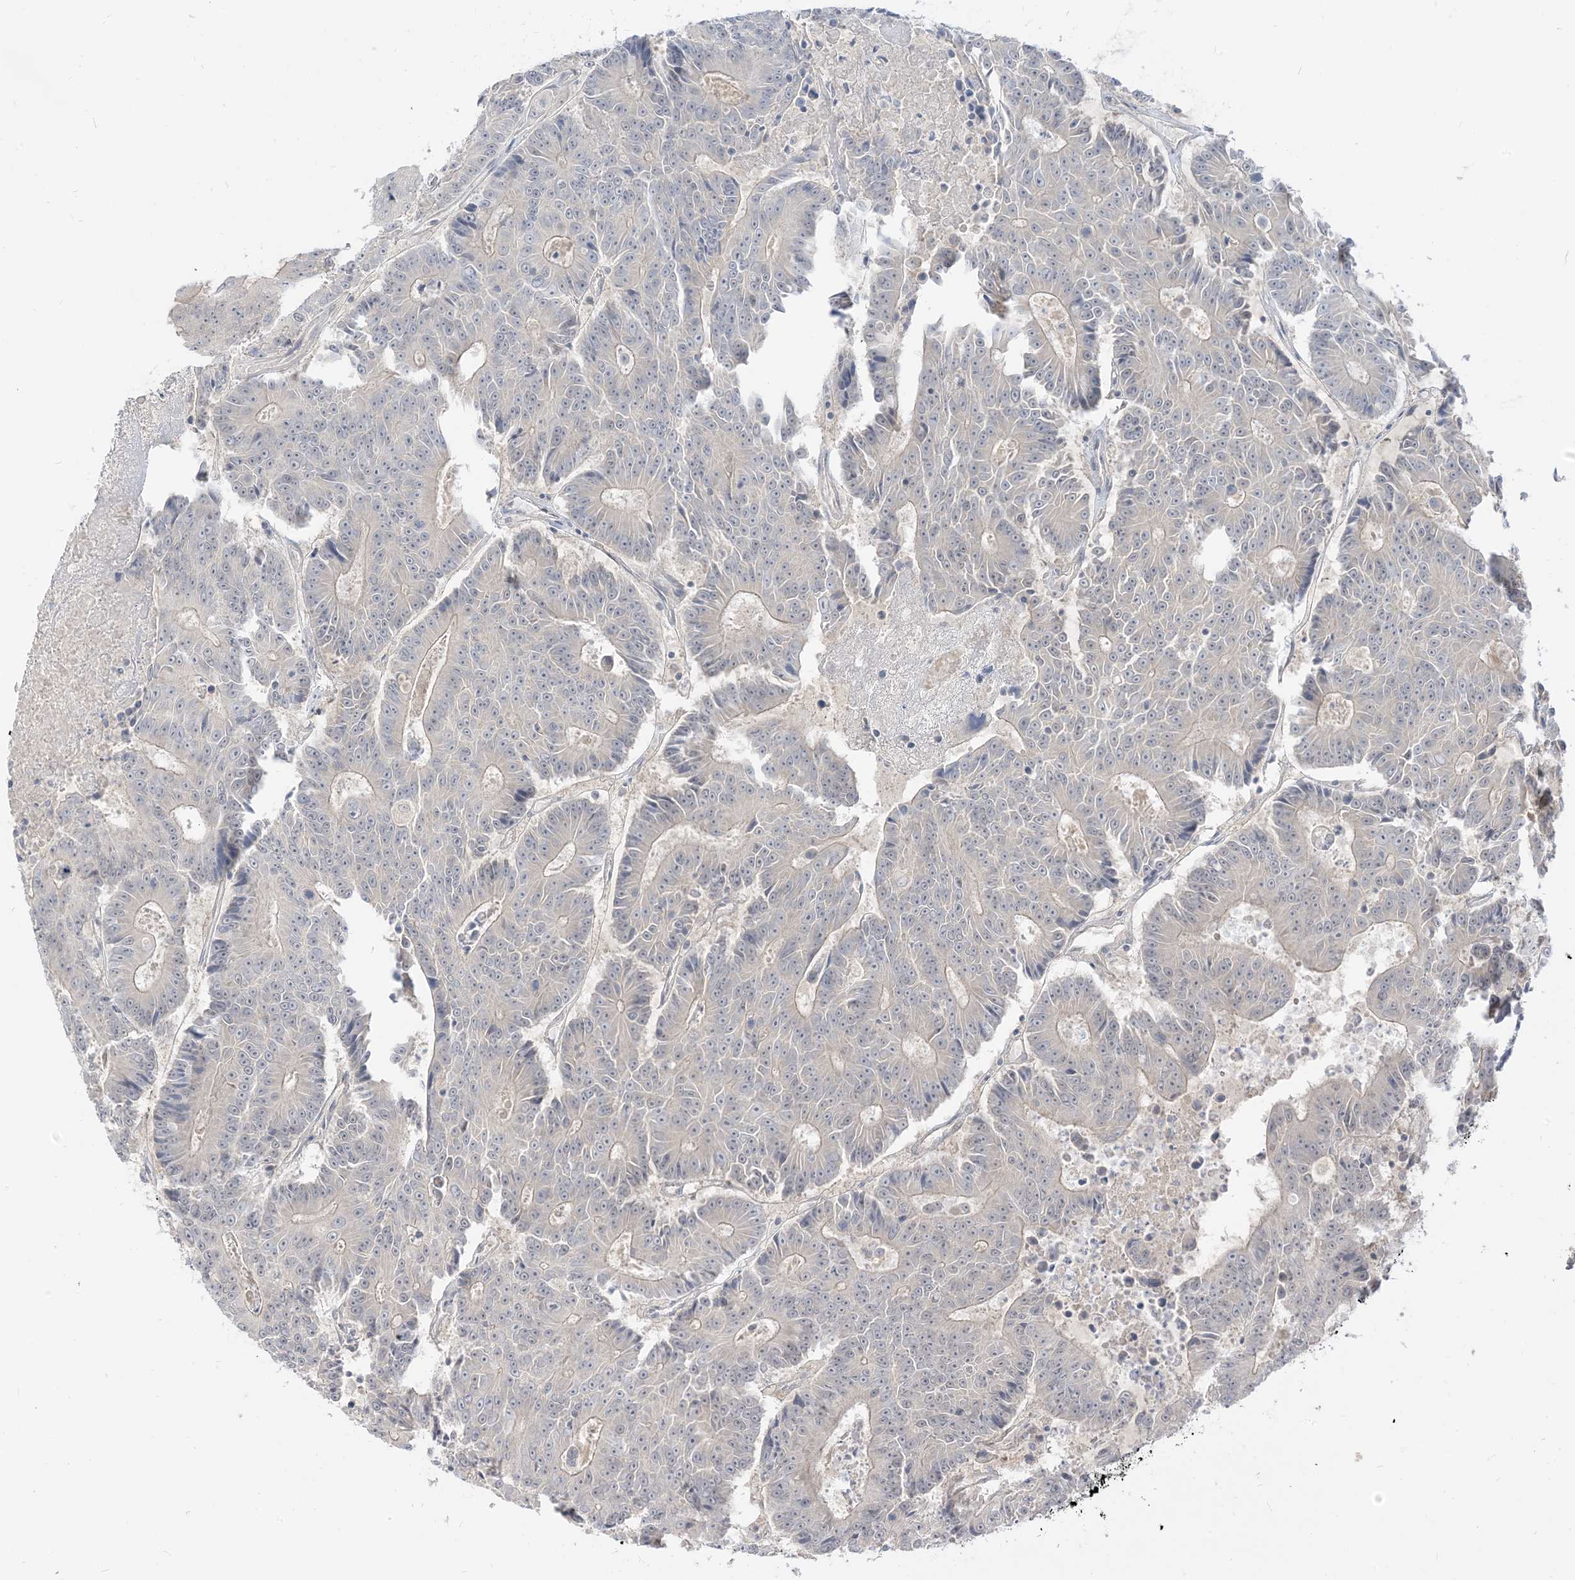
{"staining": {"intensity": "negative", "quantity": "none", "location": "none"}, "tissue": "colorectal cancer", "cell_type": "Tumor cells", "image_type": "cancer", "snomed": [{"axis": "morphology", "description": "Adenocarcinoma, NOS"}, {"axis": "topography", "description": "Colon"}], "caption": "Colorectal adenocarcinoma was stained to show a protein in brown. There is no significant staining in tumor cells. (Stains: DAB (3,3'-diaminobenzidine) immunohistochemistry with hematoxylin counter stain, Microscopy: brightfield microscopy at high magnification).", "gene": "TBCC", "patient": {"sex": "male", "age": 83}}